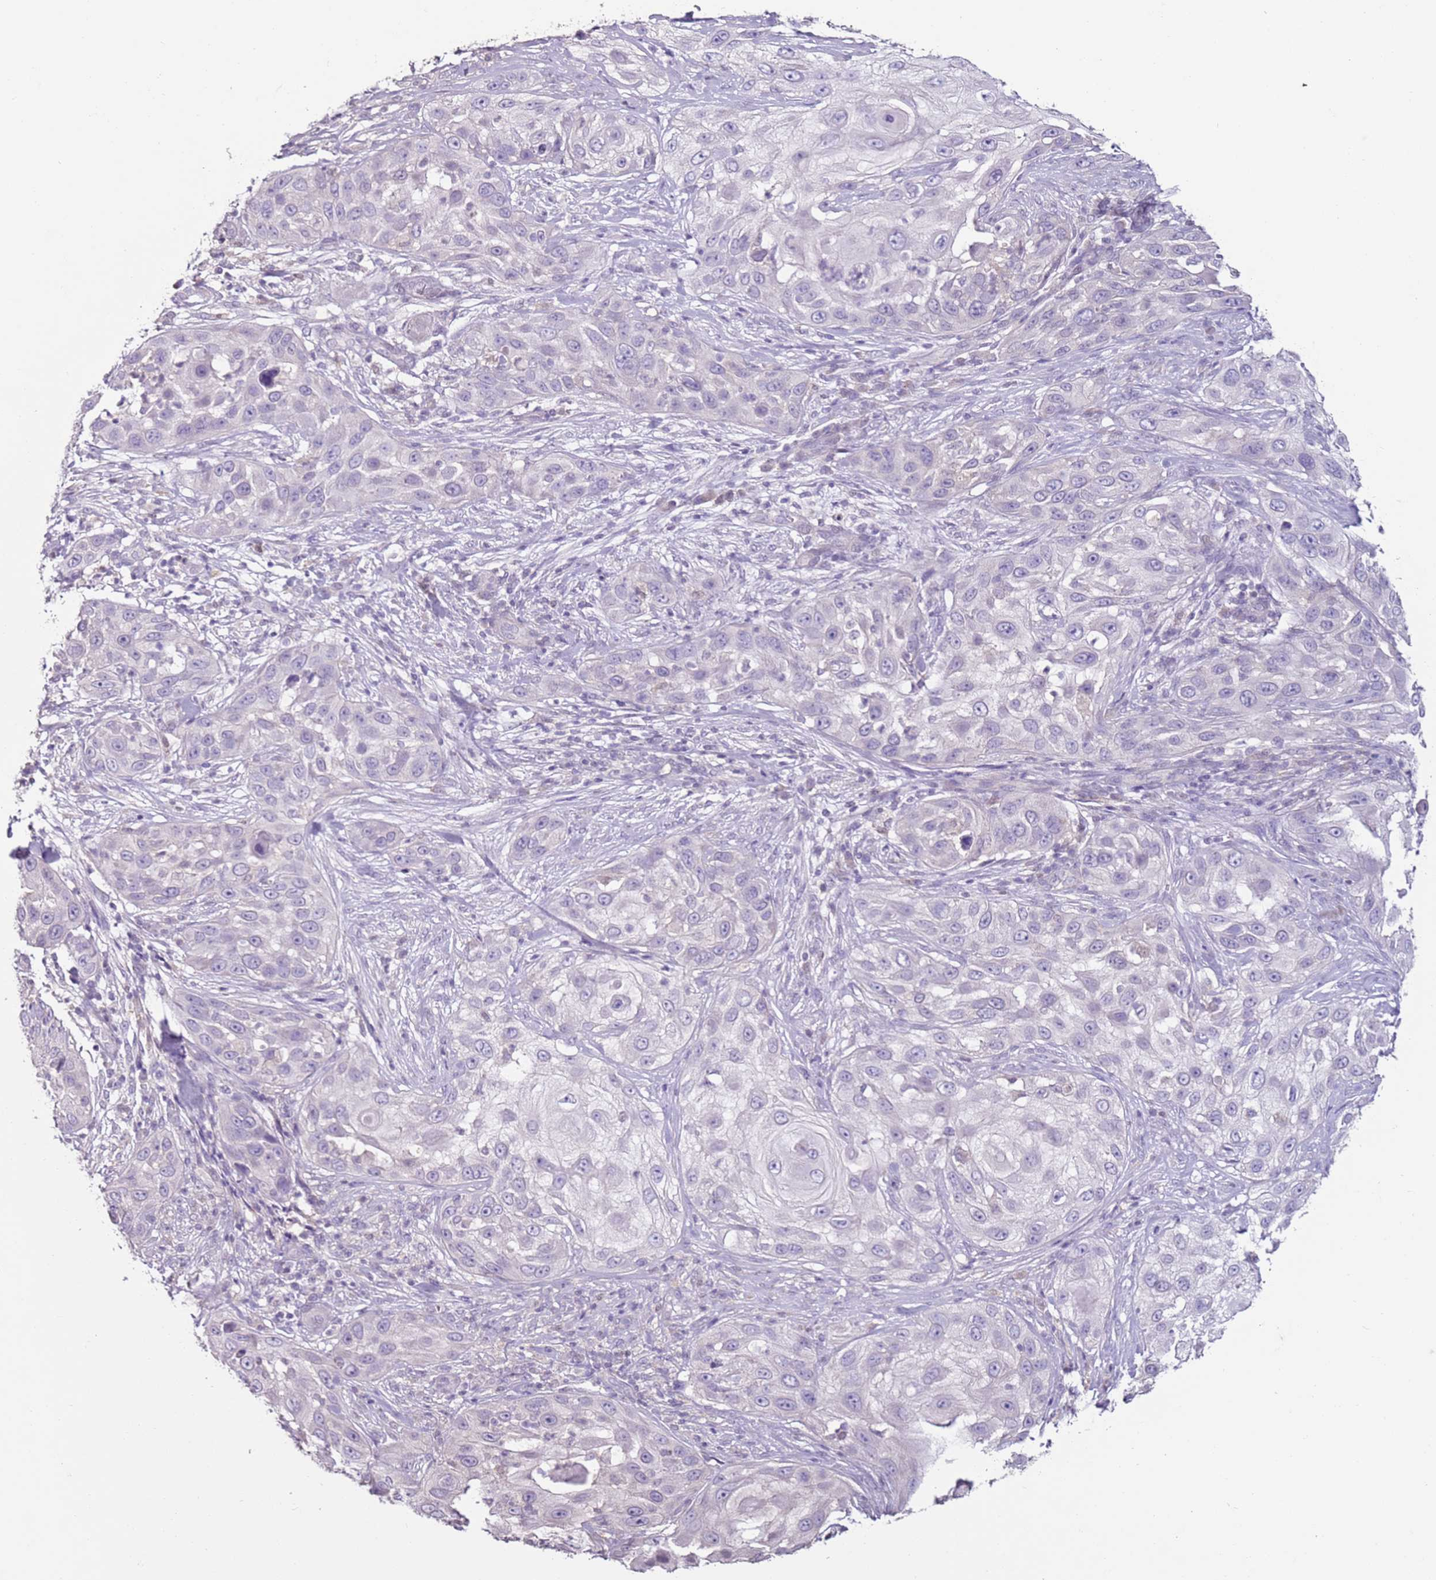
{"staining": {"intensity": "negative", "quantity": "none", "location": "none"}, "tissue": "skin cancer", "cell_type": "Tumor cells", "image_type": "cancer", "snomed": [{"axis": "morphology", "description": "Squamous cell carcinoma, NOS"}, {"axis": "topography", "description": "Skin"}], "caption": "IHC image of human skin squamous cell carcinoma stained for a protein (brown), which shows no staining in tumor cells. (DAB (3,3'-diaminobenzidine) immunohistochemistry (IHC), high magnification).", "gene": "MDH1", "patient": {"sex": "female", "age": 44}}